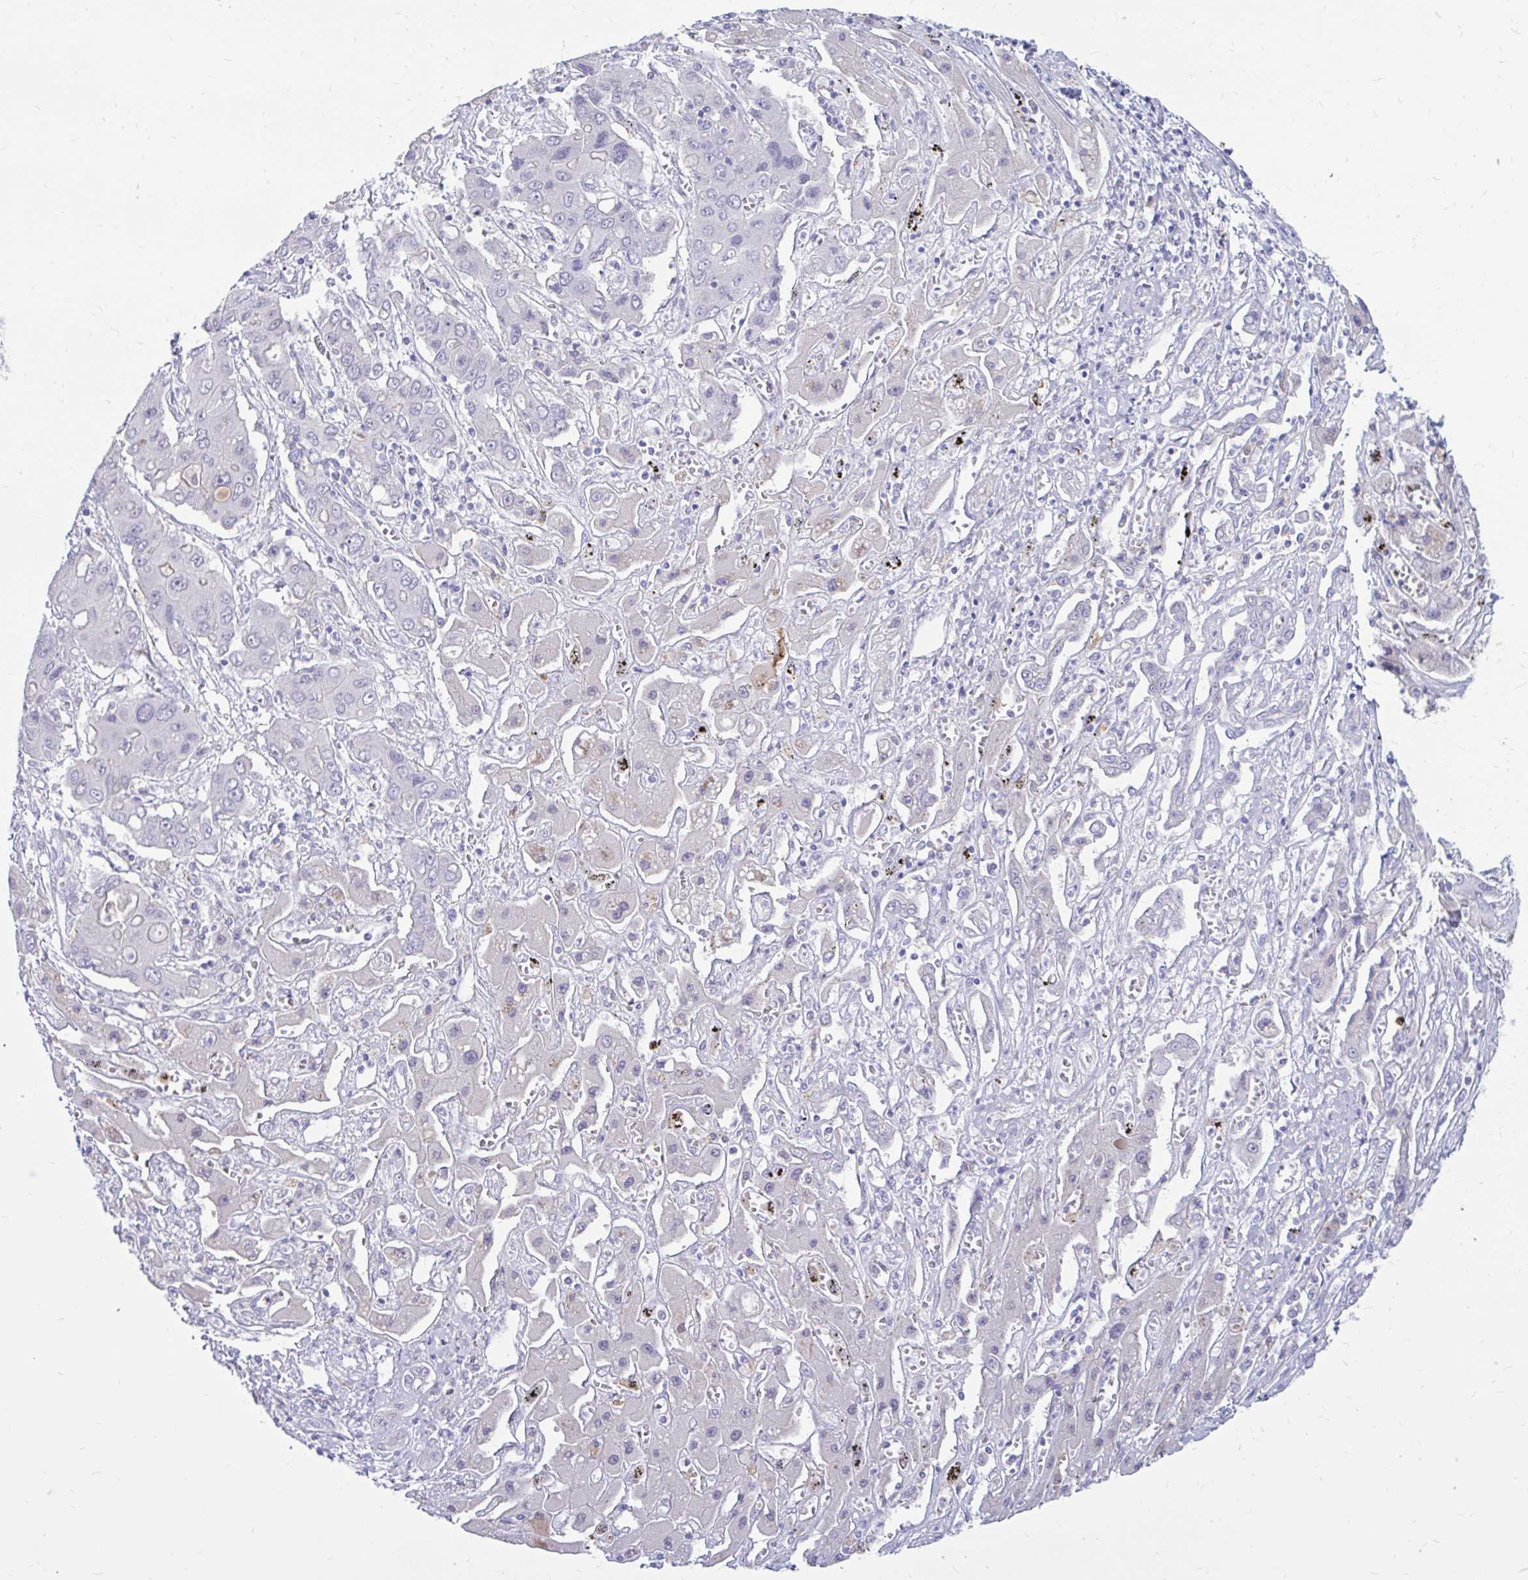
{"staining": {"intensity": "negative", "quantity": "none", "location": "none"}, "tissue": "liver cancer", "cell_type": "Tumor cells", "image_type": "cancer", "snomed": [{"axis": "morphology", "description": "Cholangiocarcinoma"}, {"axis": "topography", "description": "Liver"}], "caption": "An image of human cholangiocarcinoma (liver) is negative for staining in tumor cells.", "gene": "IGSF5", "patient": {"sex": "male", "age": 67}}